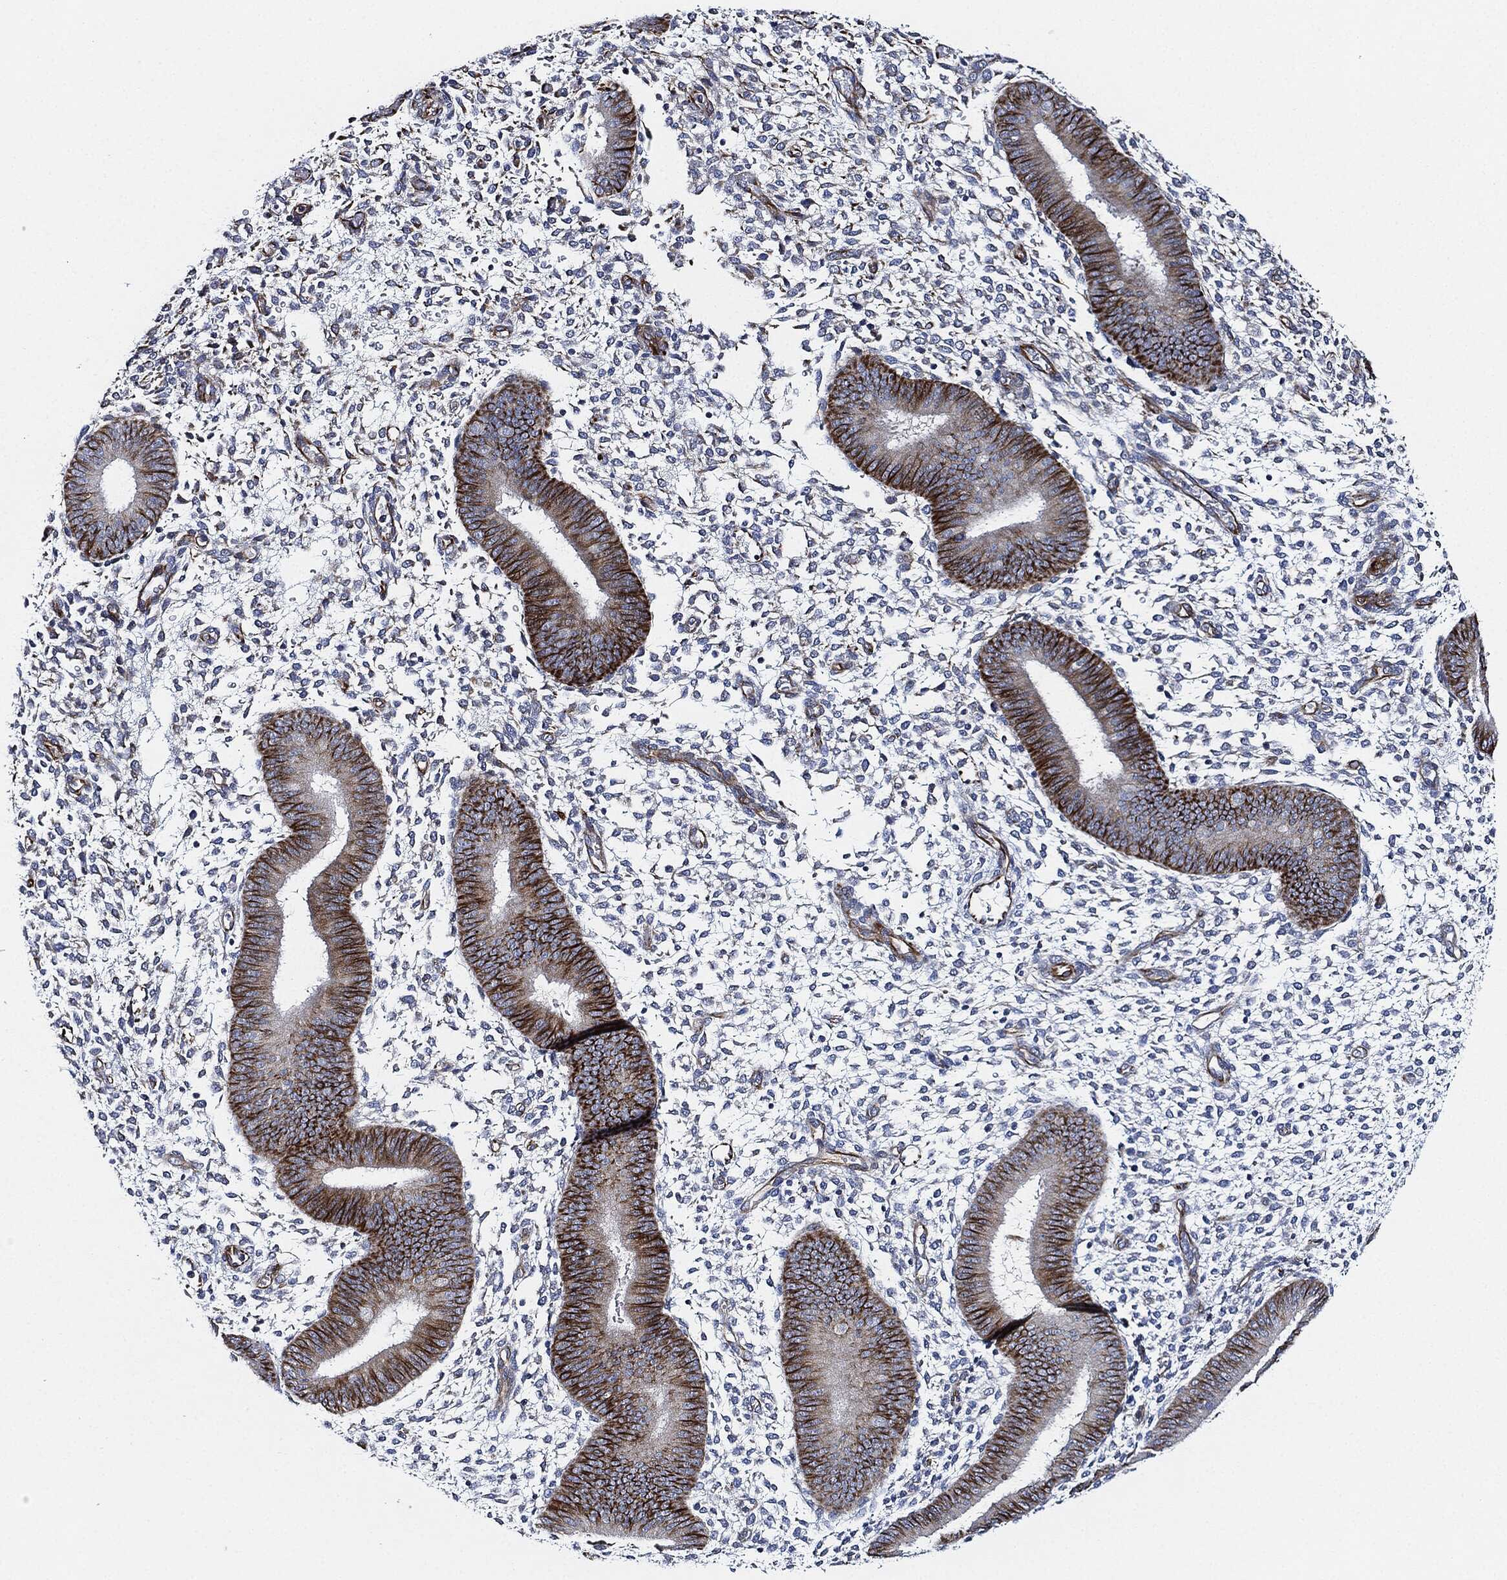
{"staining": {"intensity": "negative", "quantity": "none", "location": "none"}, "tissue": "endometrium", "cell_type": "Cells in endometrial stroma", "image_type": "normal", "snomed": [{"axis": "morphology", "description": "Normal tissue, NOS"}, {"axis": "topography", "description": "Endometrium"}], "caption": "Immunohistochemistry micrograph of benign human endometrium stained for a protein (brown), which displays no staining in cells in endometrial stroma.", "gene": "THSD1", "patient": {"sex": "female", "age": 39}}